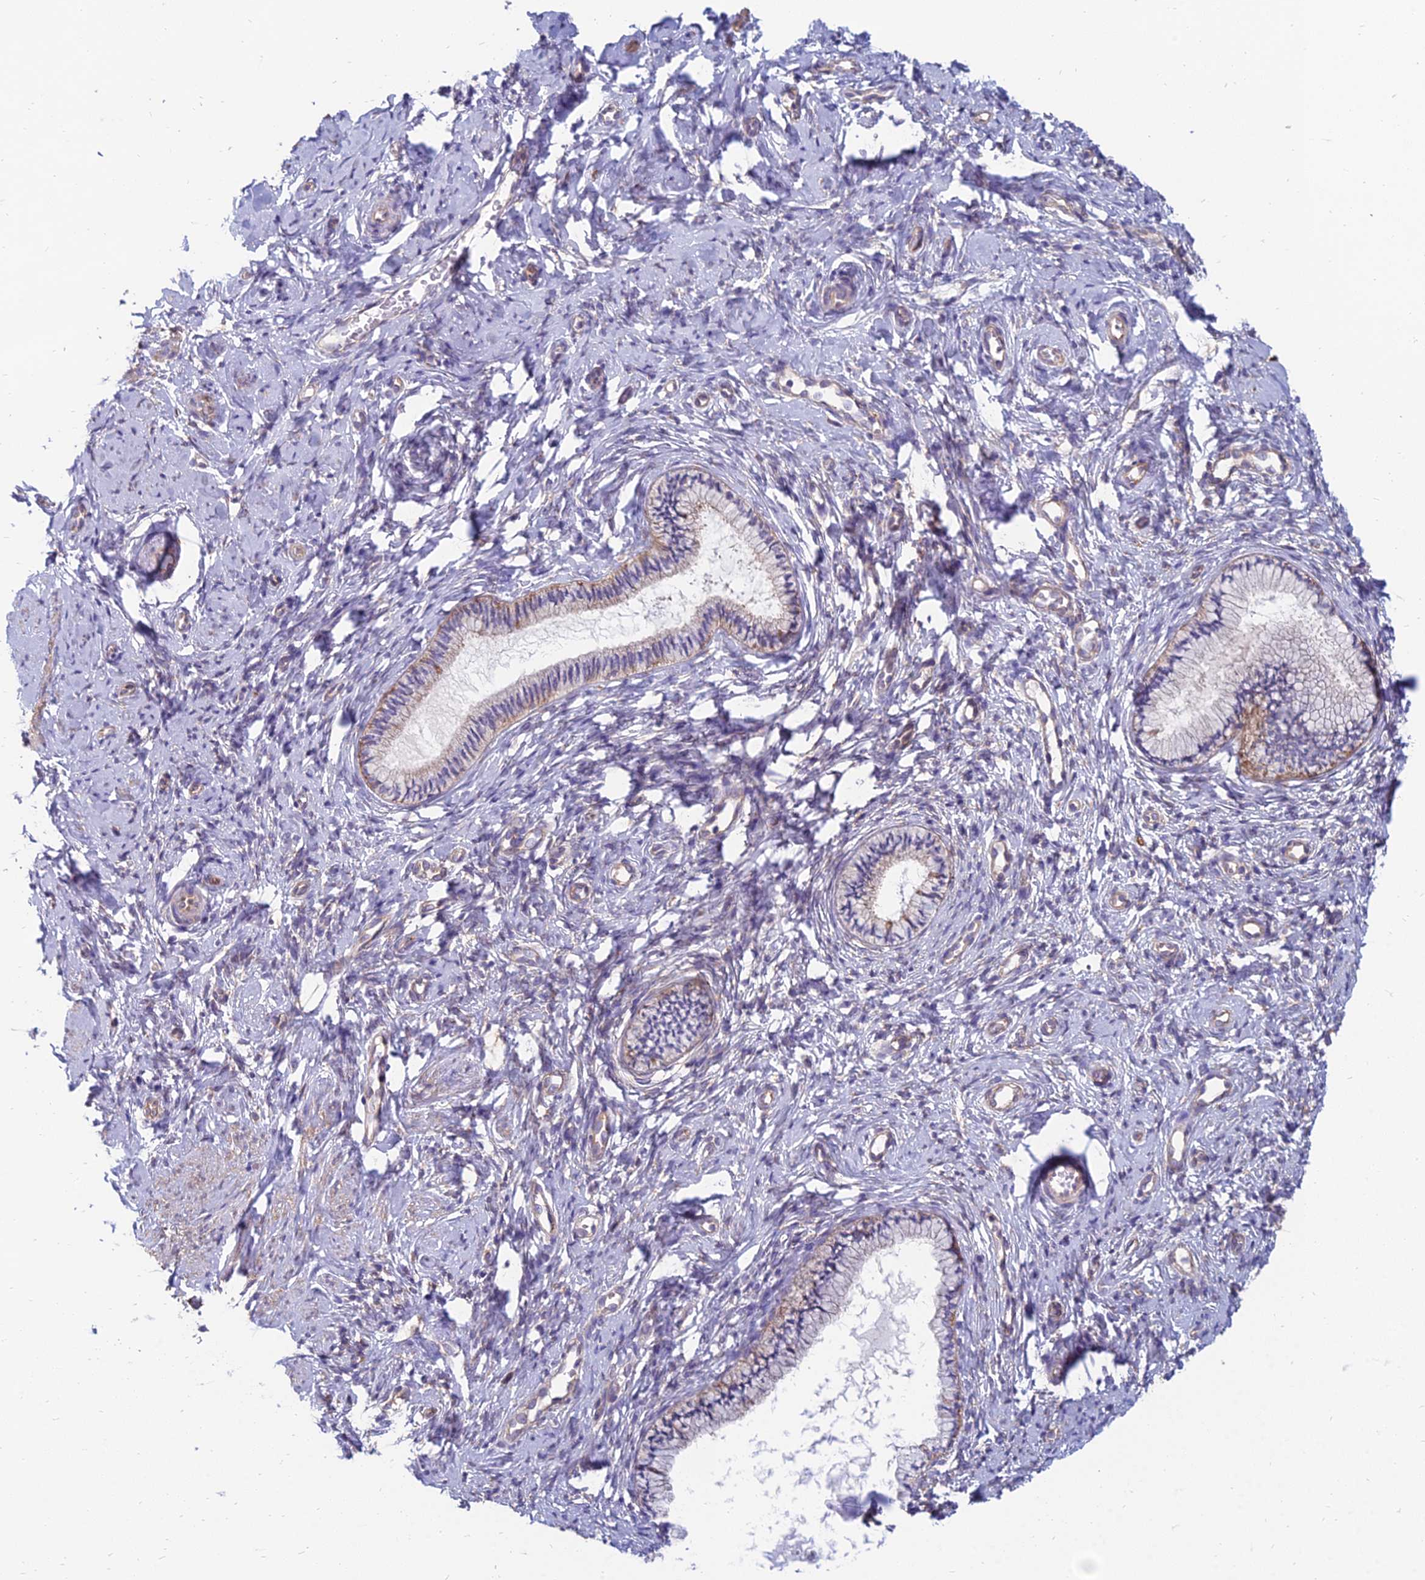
{"staining": {"intensity": "weak", "quantity": ">75%", "location": "cytoplasmic/membranous"}, "tissue": "cervix", "cell_type": "Glandular cells", "image_type": "normal", "snomed": [{"axis": "morphology", "description": "Normal tissue, NOS"}, {"axis": "topography", "description": "Cervix"}], "caption": "This histopathology image shows immunohistochemistry (IHC) staining of unremarkable cervix, with low weak cytoplasmic/membranous positivity in about >75% of glandular cells.", "gene": "TXLNA", "patient": {"sex": "female", "age": 57}}